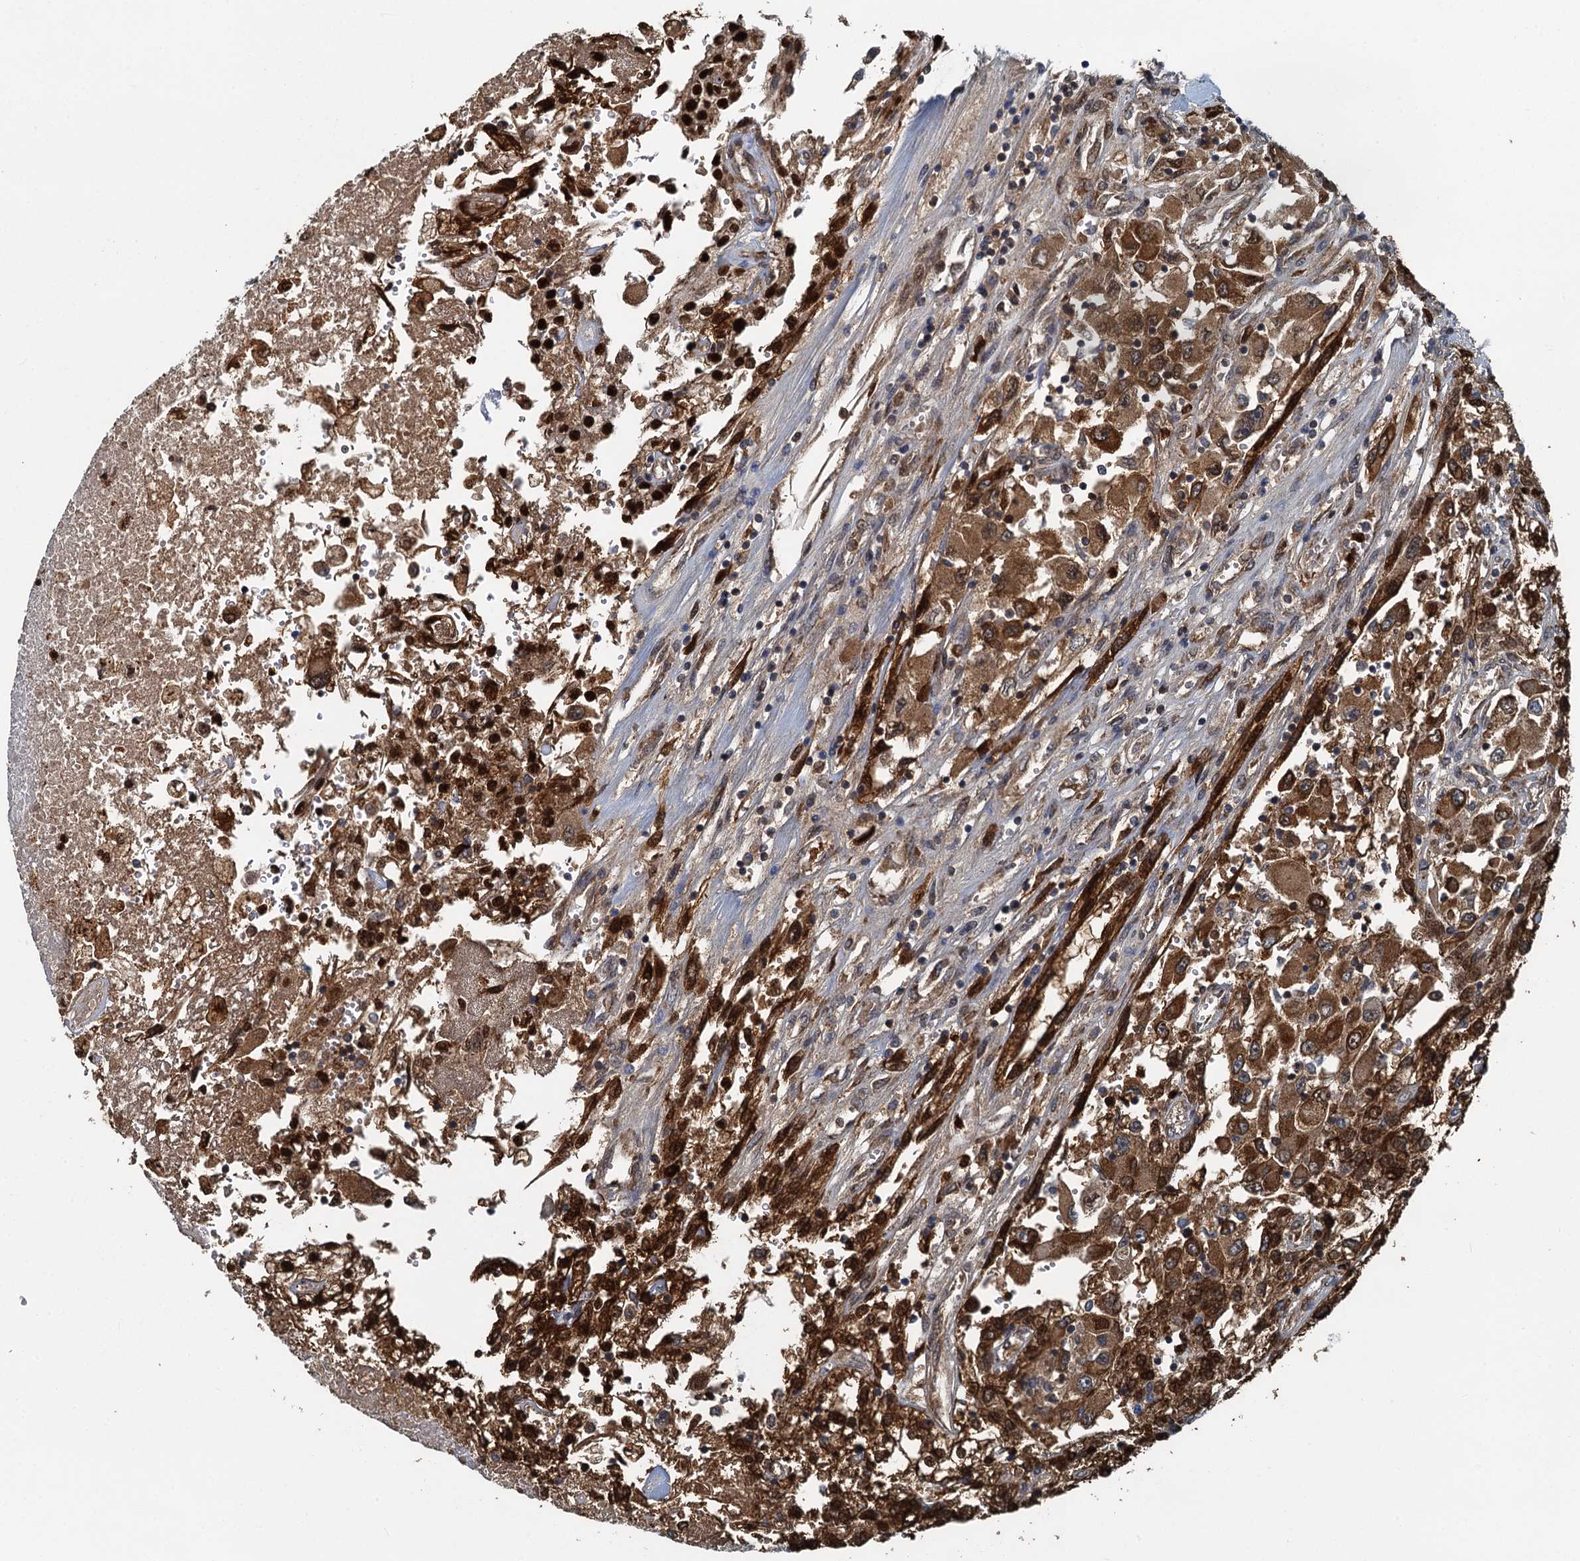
{"staining": {"intensity": "strong", "quantity": ">75%", "location": "cytoplasmic/membranous,nuclear"}, "tissue": "renal cancer", "cell_type": "Tumor cells", "image_type": "cancer", "snomed": [{"axis": "morphology", "description": "Adenocarcinoma, NOS"}, {"axis": "topography", "description": "Kidney"}], "caption": "Renal cancer stained with DAB (3,3'-diaminobenzidine) immunohistochemistry exhibits high levels of strong cytoplasmic/membranous and nuclear staining in about >75% of tumor cells.", "gene": "GPI", "patient": {"sex": "female", "age": 52}}